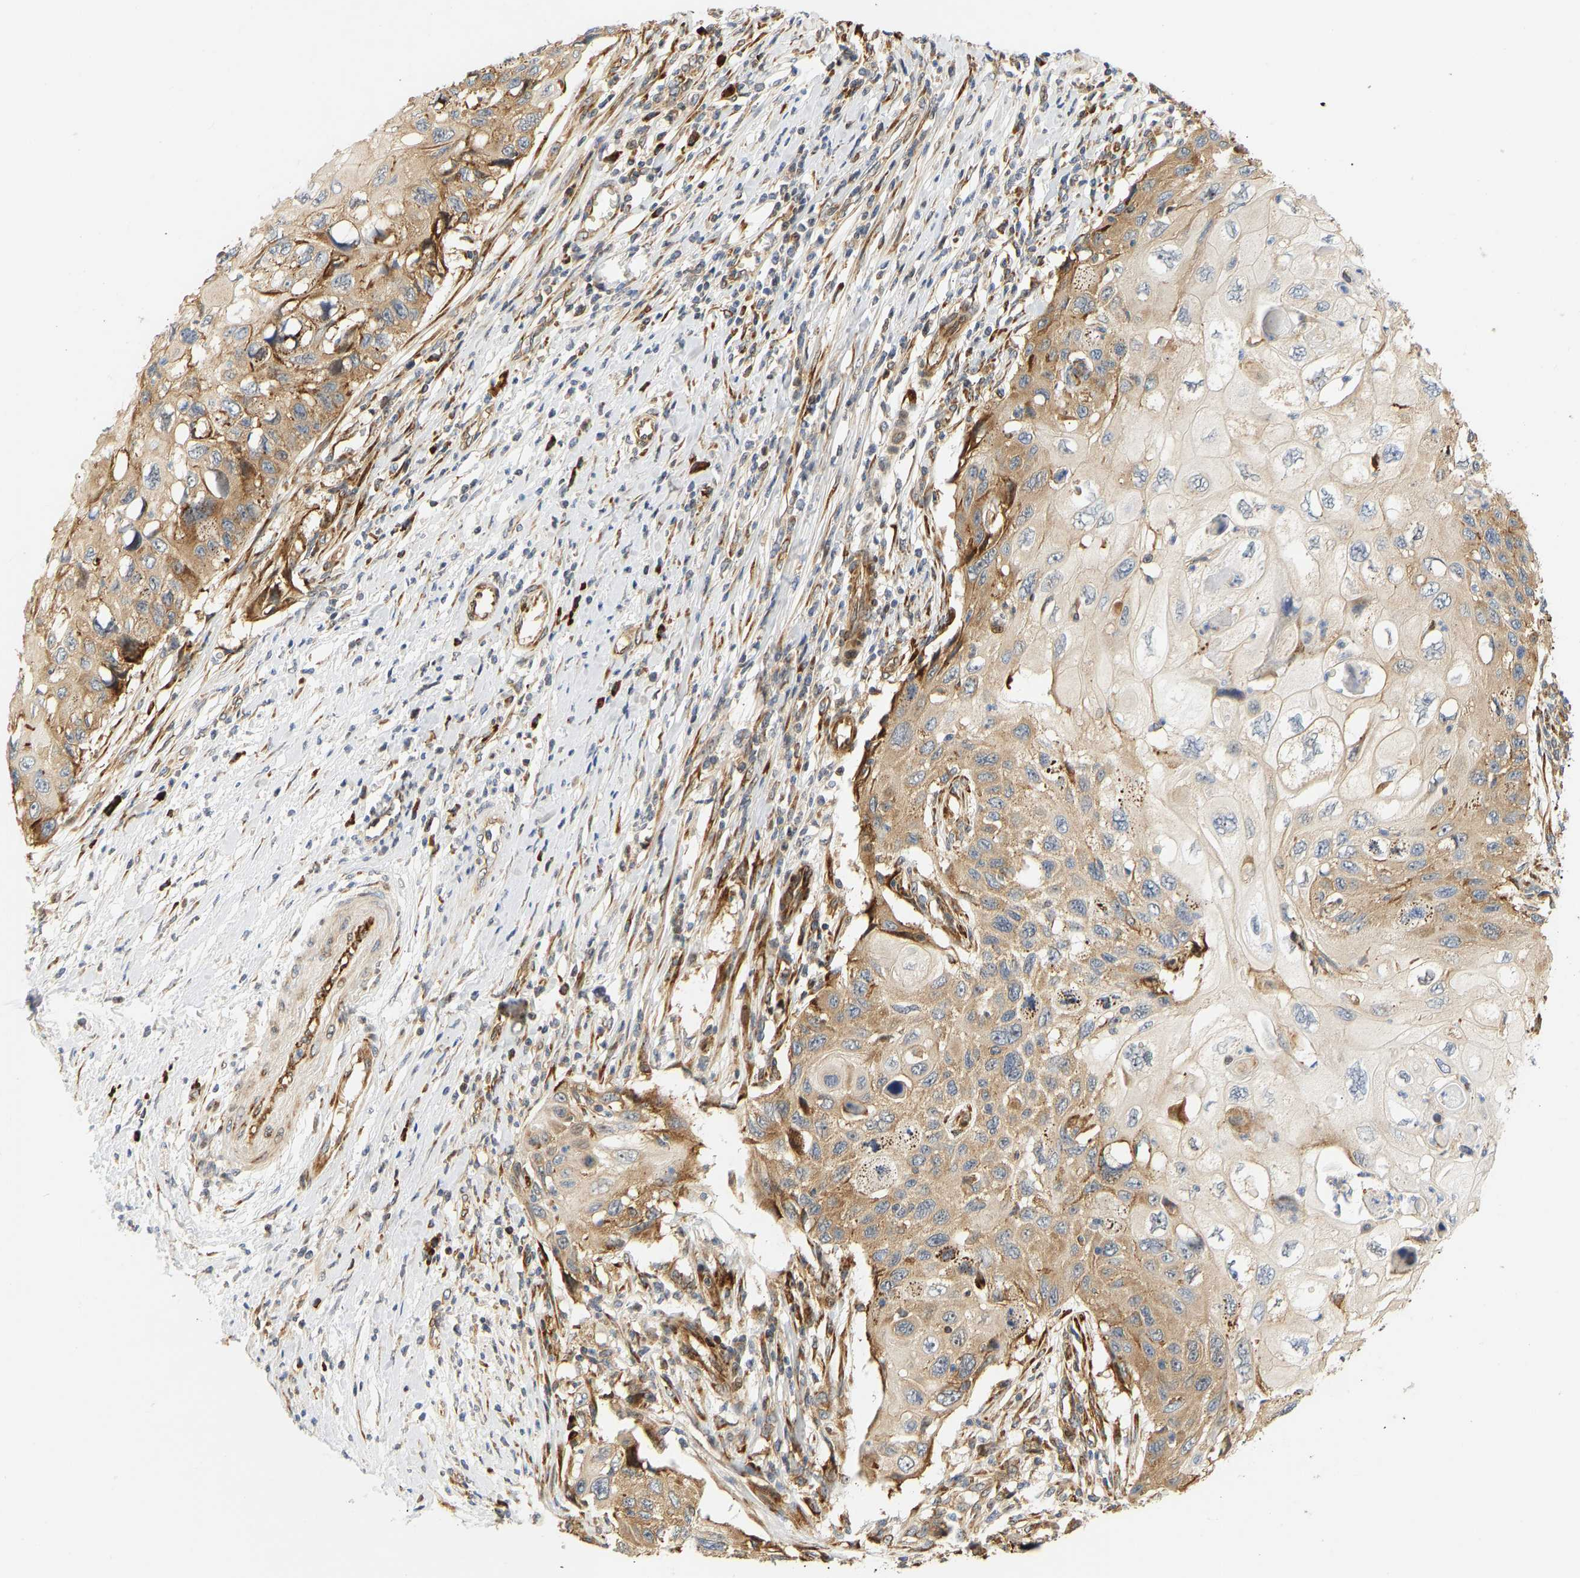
{"staining": {"intensity": "moderate", "quantity": "25%-75%", "location": "cytoplasmic/membranous"}, "tissue": "cervical cancer", "cell_type": "Tumor cells", "image_type": "cancer", "snomed": [{"axis": "morphology", "description": "Squamous cell carcinoma, NOS"}, {"axis": "topography", "description": "Cervix"}], "caption": "Squamous cell carcinoma (cervical) tissue reveals moderate cytoplasmic/membranous expression in approximately 25%-75% of tumor cells, visualized by immunohistochemistry.", "gene": "RPS14", "patient": {"sex": "female", "age": 70}}